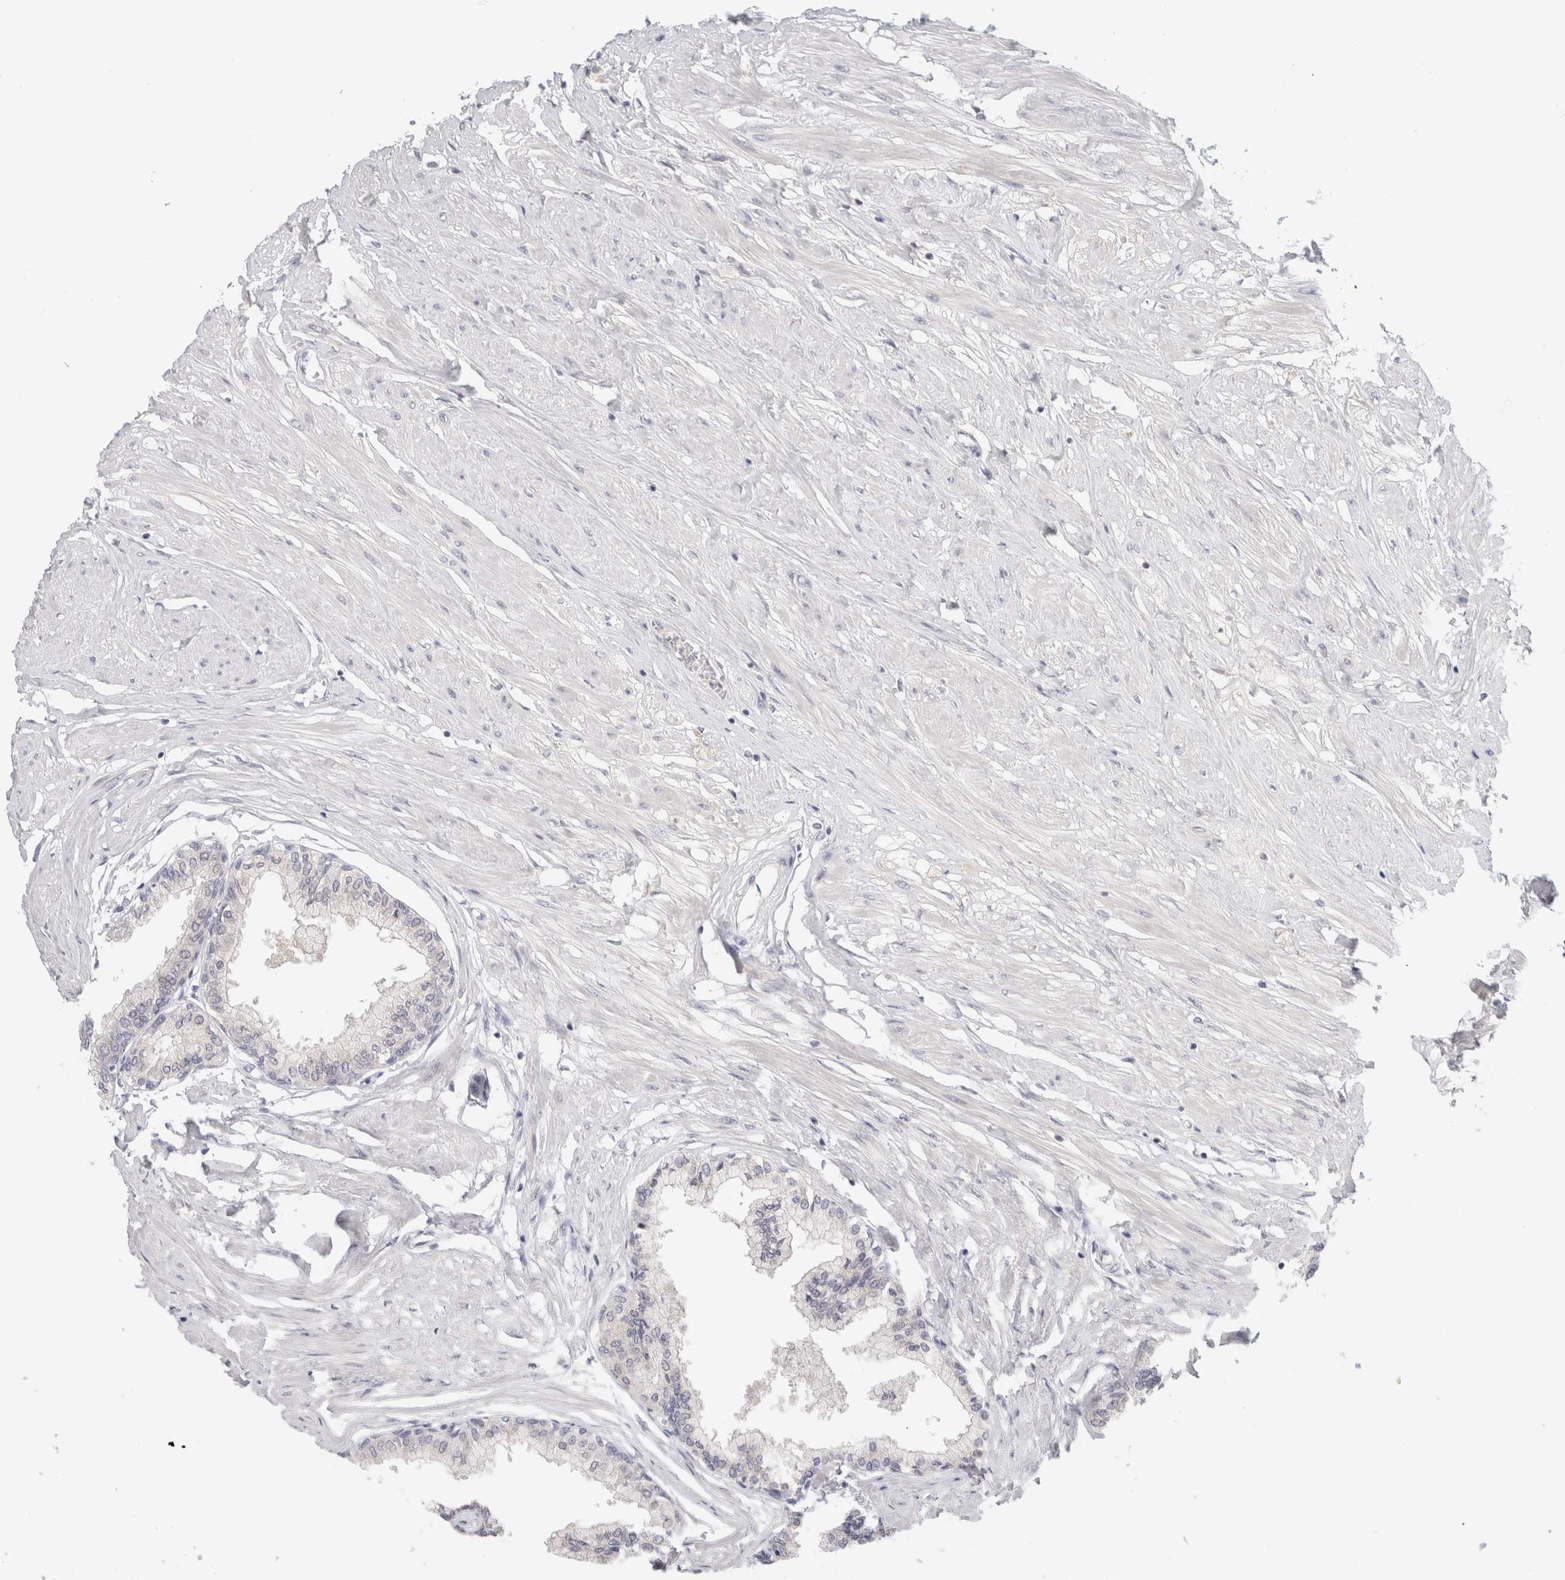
{"staining": {"intensity": "negative", "quantity": "none", "location": "none"}, "tissue": "seminal vesicle", "cell_type": "Glandular cells", "image_type": "normal", "snomed": [{"axis": "morphology", "description": "Normal tissue, NOS"}, {"axis": "topography", "description": "Prostate"}, {"axis": "topography", "description": "Seminal veicle"}], "caption": "This image is of benign seminal vesicle stained with immunohistochemistry to label a protein in brown with the nuclei are counter-stained blue. There is no expression in glandular cells. (DAB (3,3'-diaminobenzidine) immunohistochemistry, high magnification).", "gene": "STK31", "patient": {"sex": "male", "age": 60}}